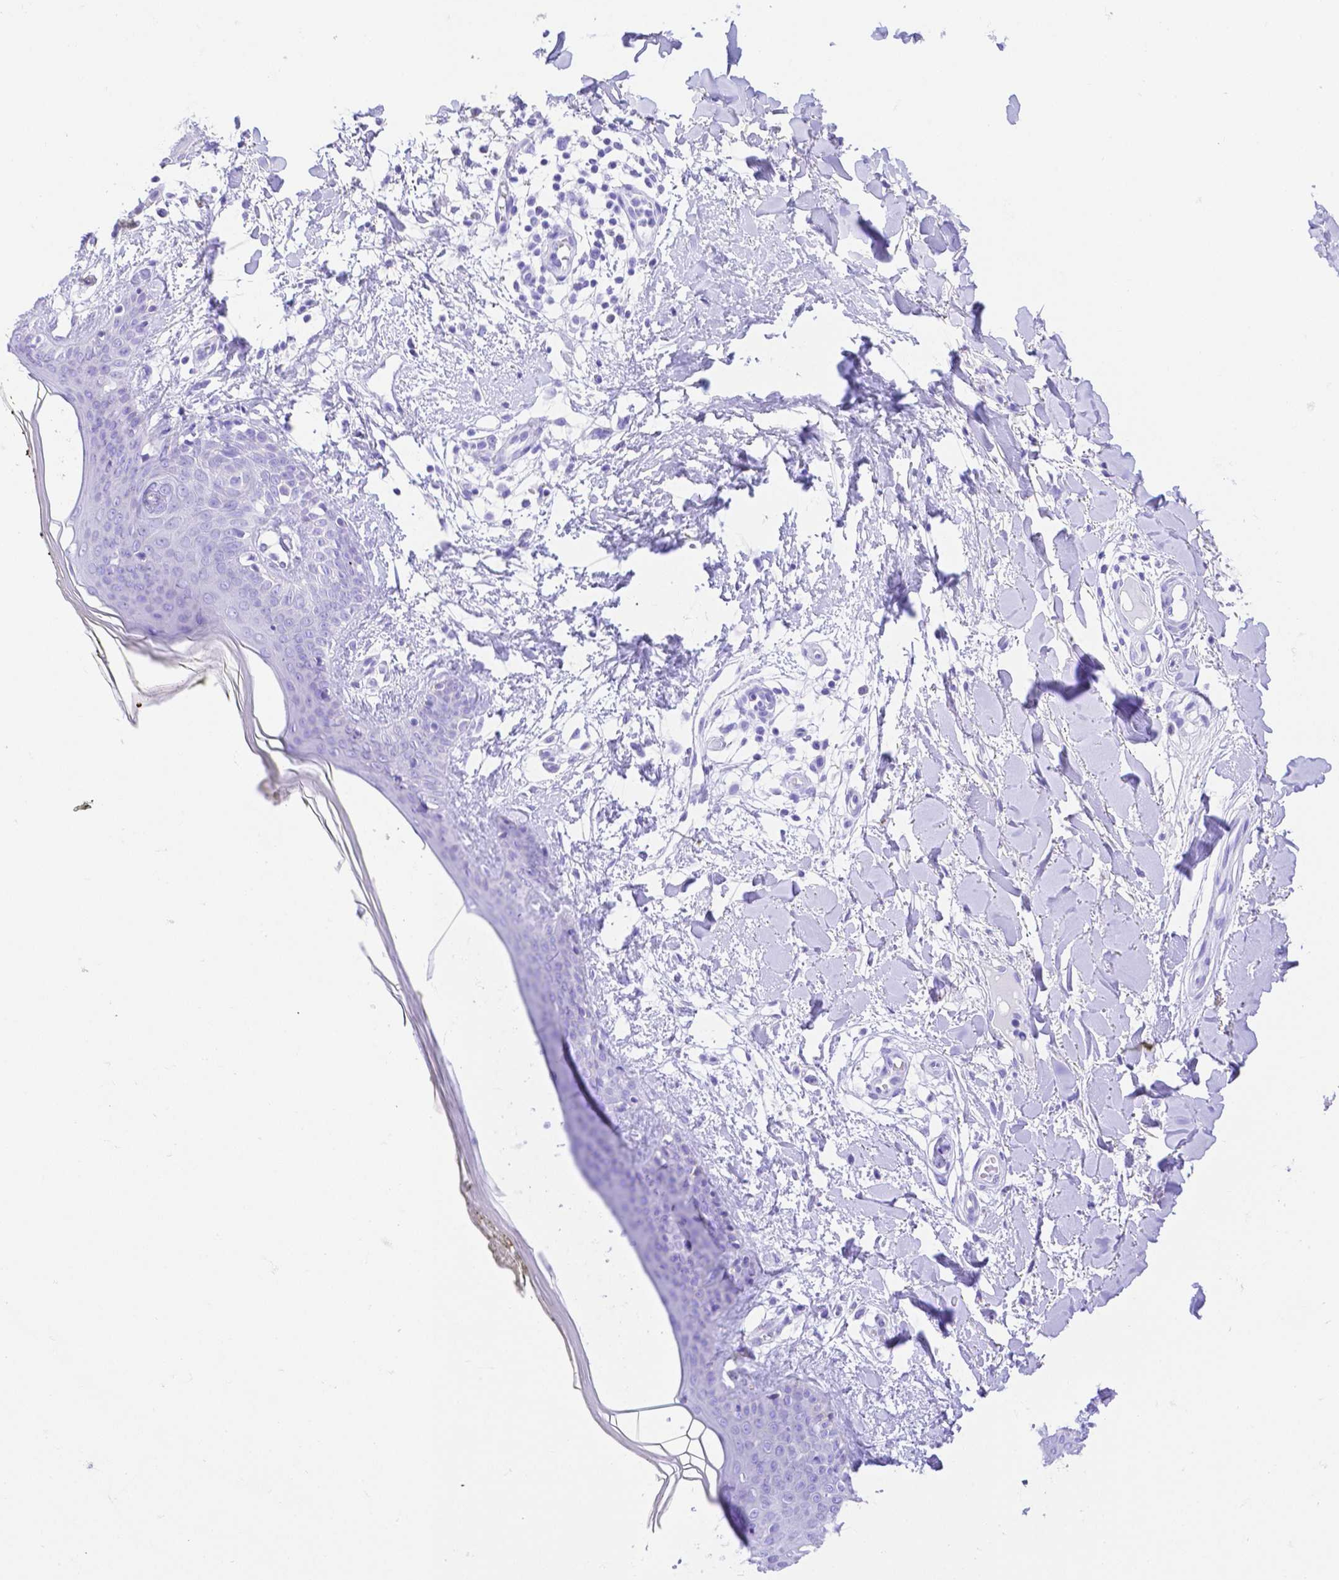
{"staining": {"intensity": "negative", "quantity": "none", "location": "none"}, "tissue": "skin", "cell_type": "Fibroblasts", "image_type": "normal", "snomed": [{"axis": "morphology", "description": "Normal tissue, NOS"}, {"axis": "topography", "description": "Skin"}], "caption": "DAB (3,3'-diaminobenzidine) immunohistochemical staining of normal human skin shows no significant positivity in fibroblasts.", "gene": "SMR3A", "patient": {"sex": "female", "age": 34}}